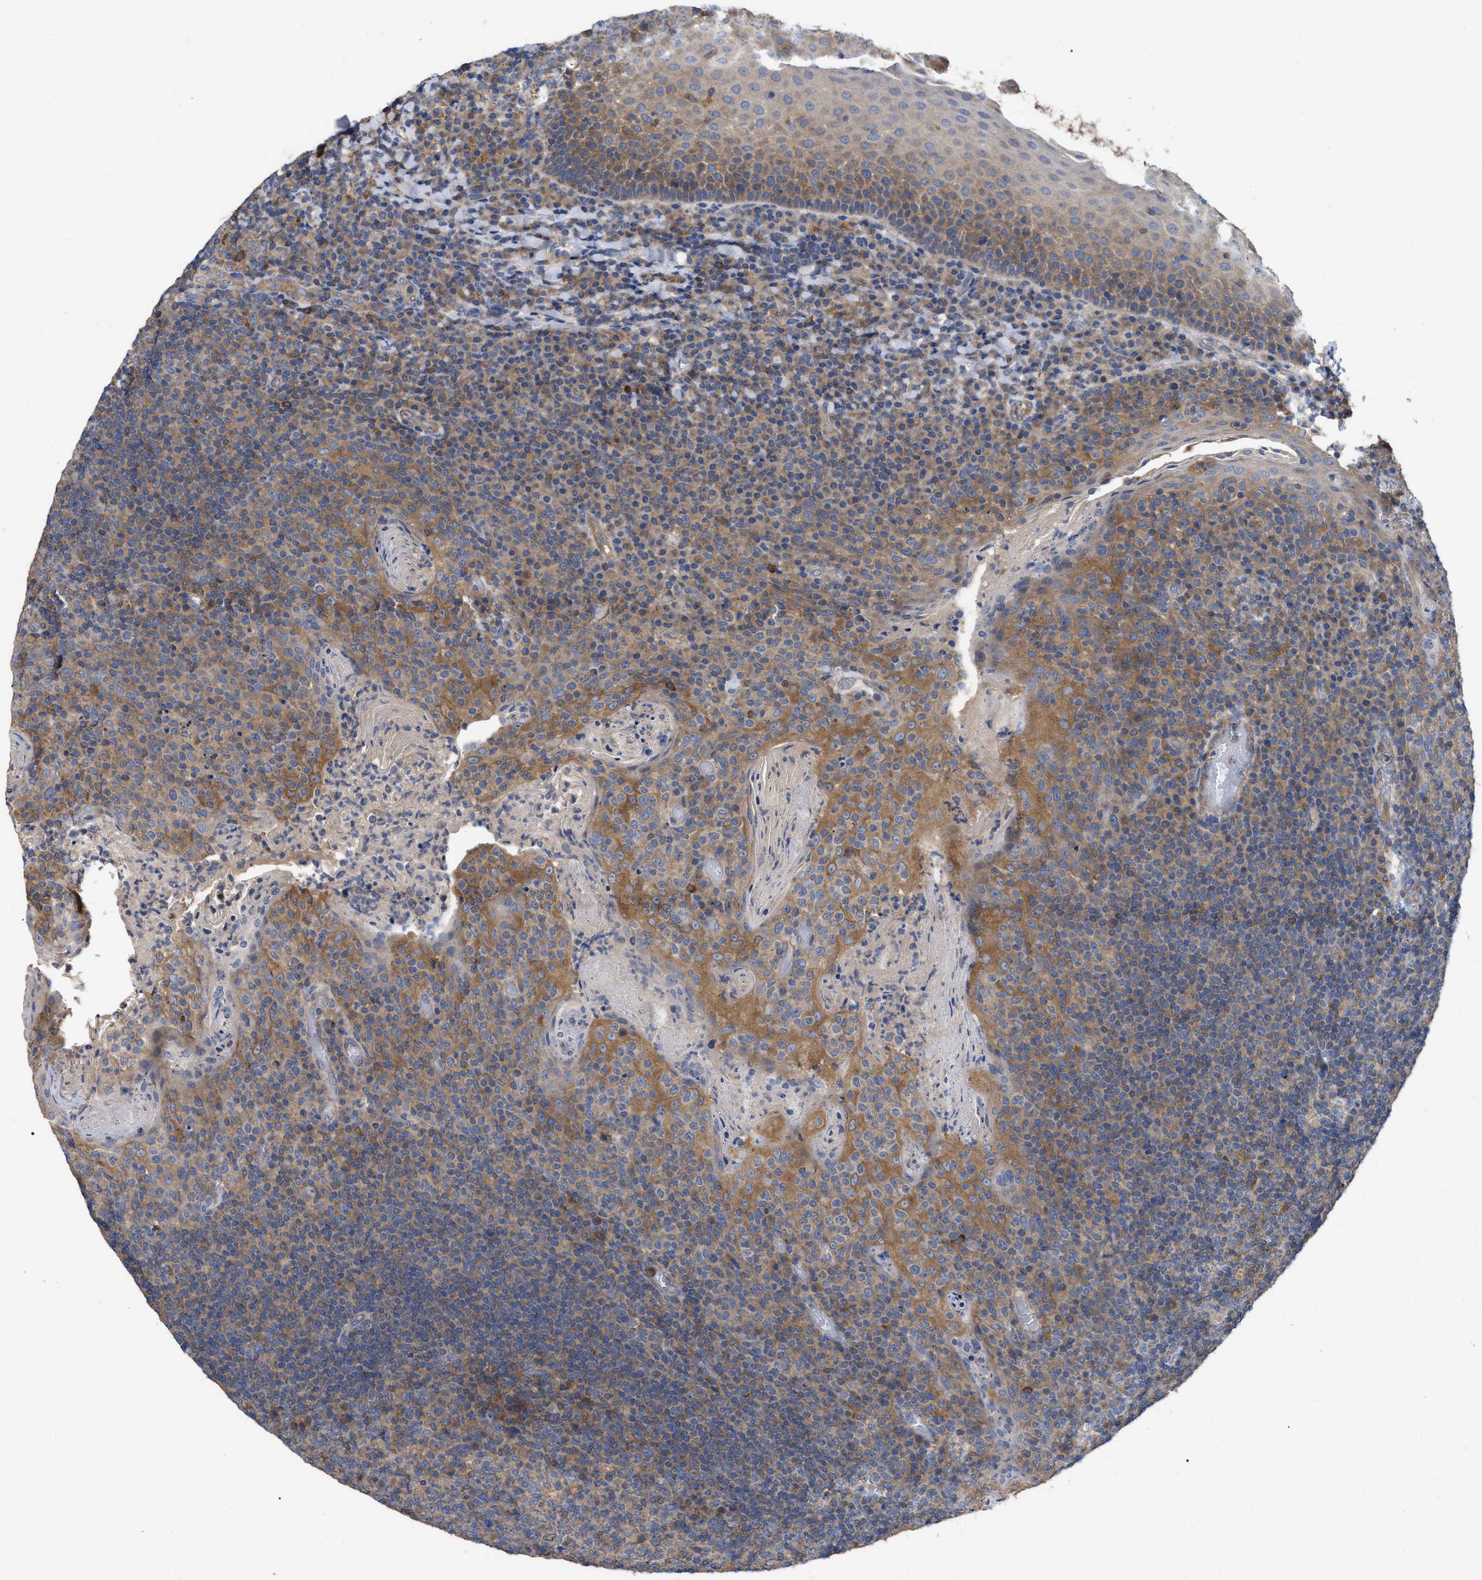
{"staining": {"intensity": "moderate", "quantity": "25%-75%", "location": "cytoplasmic/membranous"}, "tissue": "tonsil", "cell_type": "Germinal center cells", "image_type": "normal", "snomed": [{"axis": "morphology", "description": "Normal tissue, NOS"}, {"axis": "topography", "description": "Tonsil"}], "caption": "IHC photomicrograph of normal tonsil: human tonsil stained using IHC shows medium levels of moderate protein expression localized specifically in the cytoplasmic/membranous of germinal center cells, appearing as a cytoplasmic/membranous brown color.", "gene": "RAP1GDS1", "patient": {"sex": "male", "age": 17}}